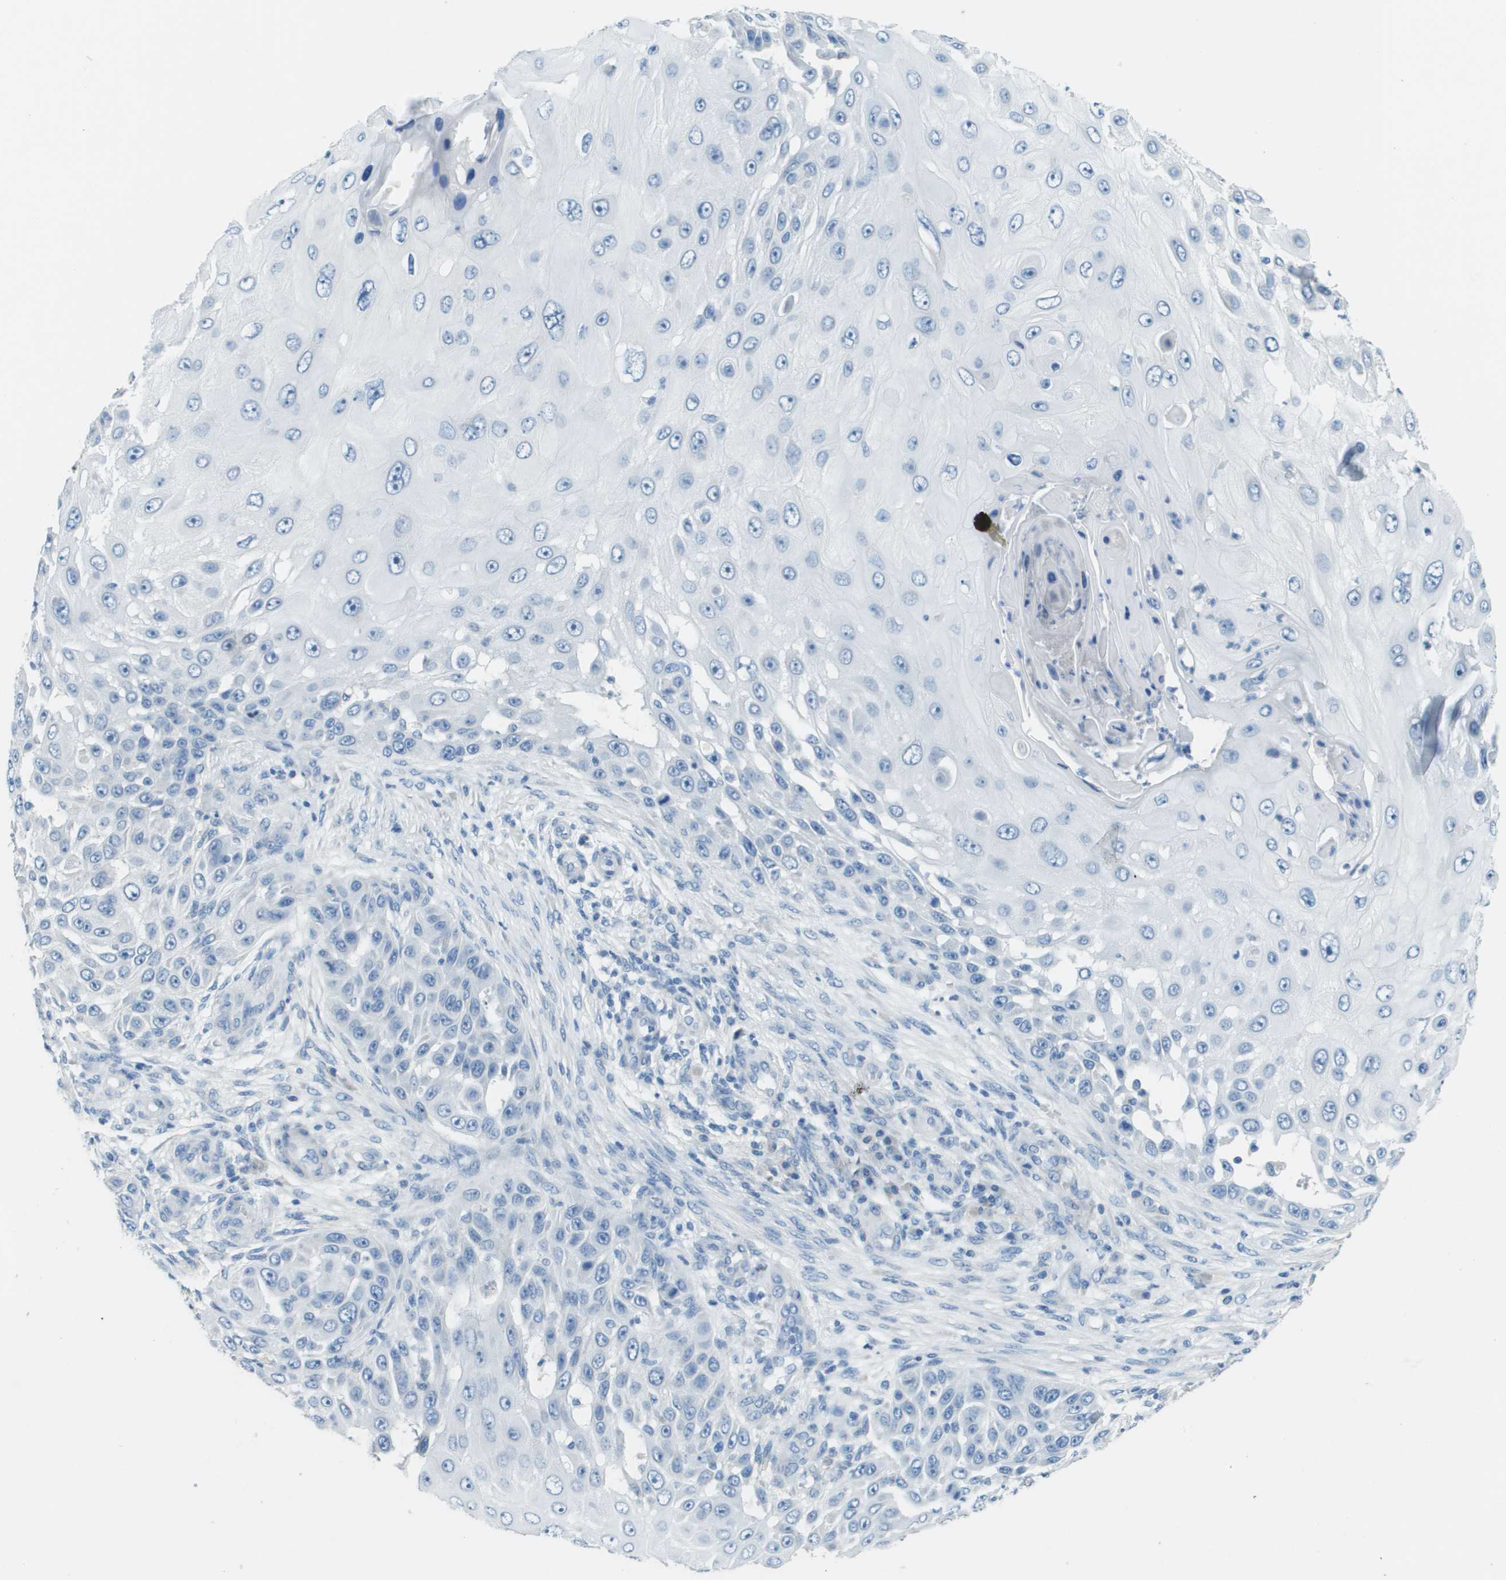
{"staining": {"intensity": "negative", "quantity": "none", "location": "none"}, "tissue": "skin cancer", "cell_type": "Tumor cells", "image_type": "cancer", "snomed": [{"axis": "morphology", "description": "Squamous cell carcinoma, NOS"}, {"axis": "topography", "description": "Skin"}], "caption": "Photomicrograph shows no protein positivity in tumor cells of skin cancer tissue.", "gene": "PTGDR2", "patient": {"sex": "female", "age": 44}}